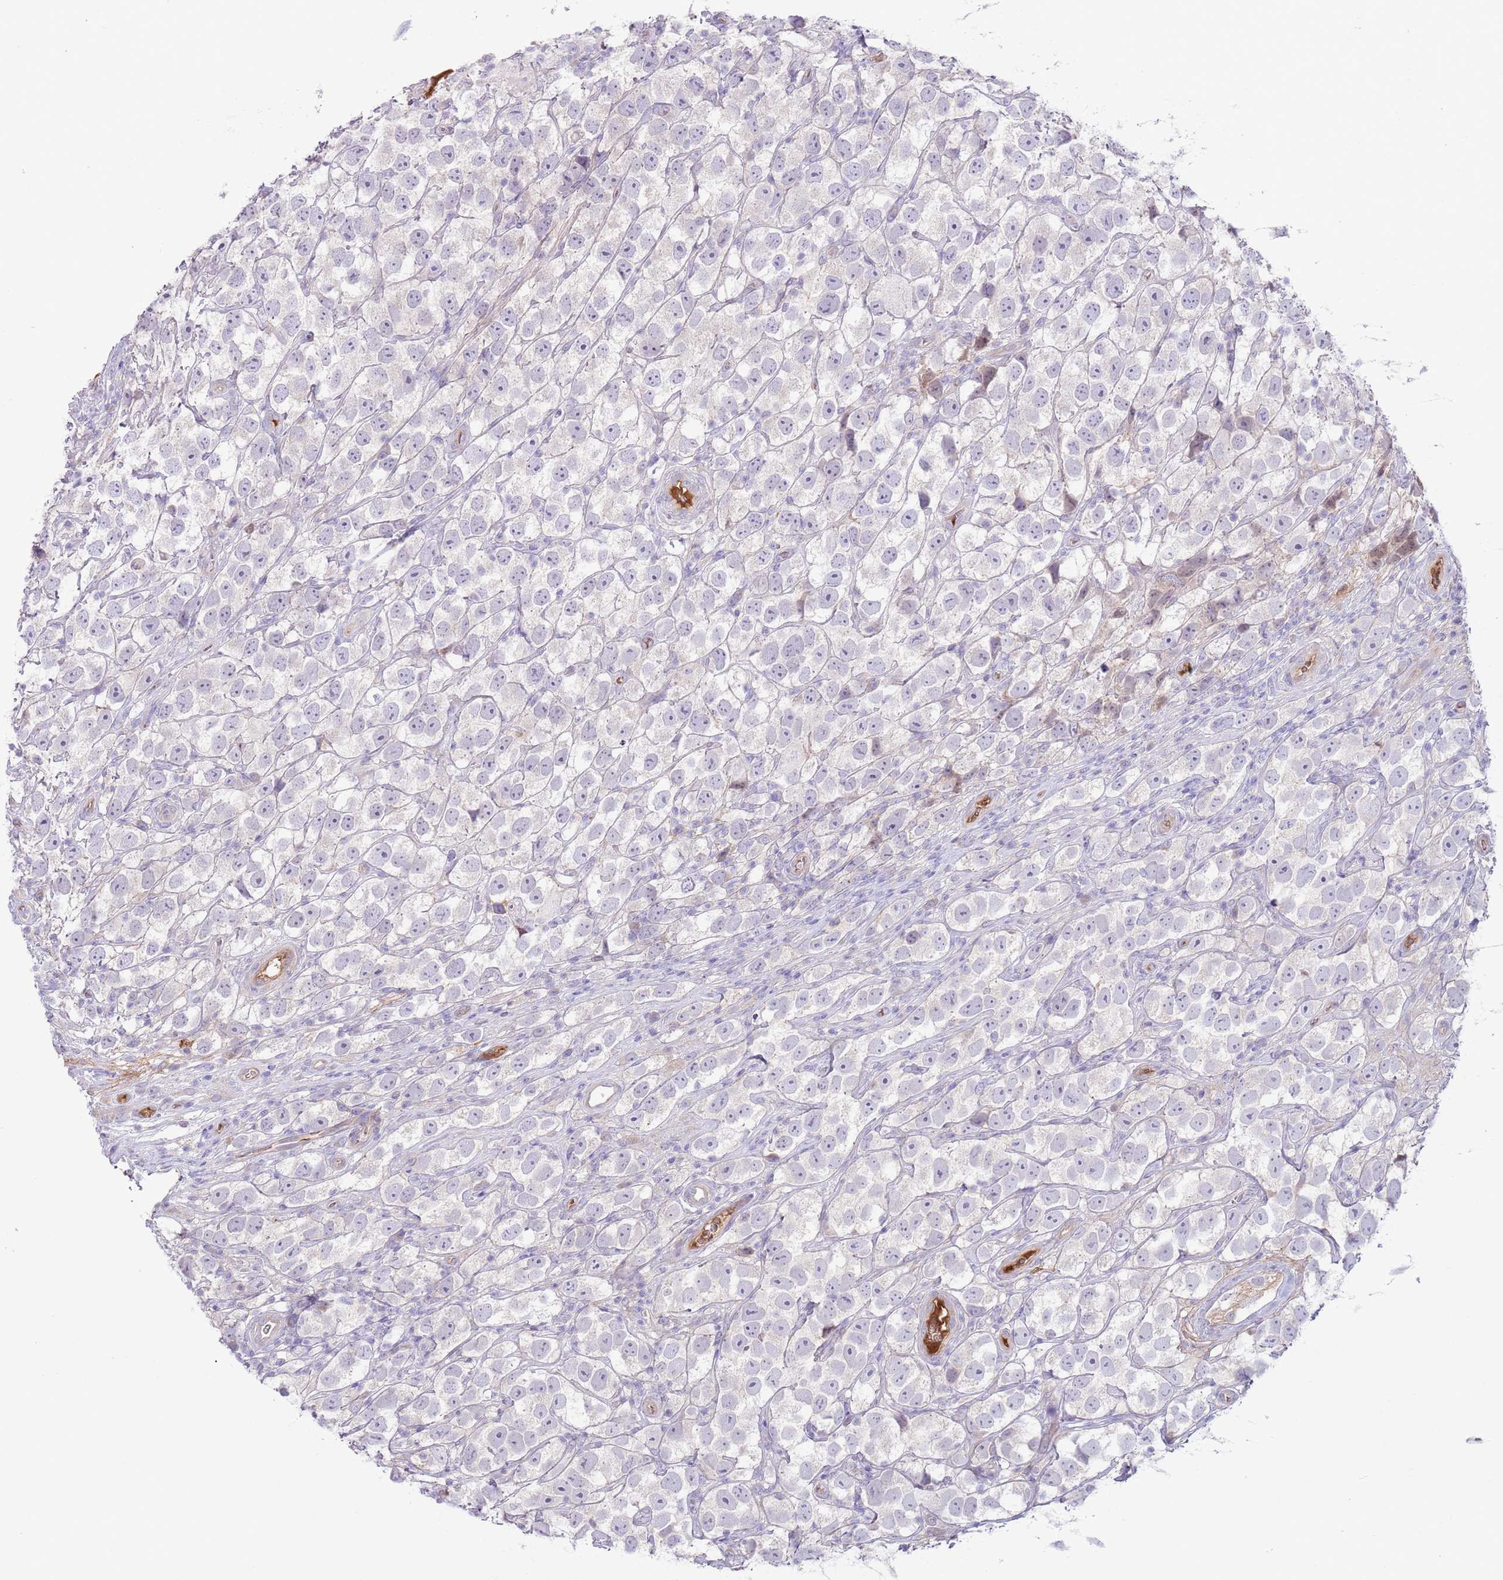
{"staining": {"intensity": "negative", "quantity": "none", "location": "none"}, "tissue": "testis cancer", "cell_type": "Tumor cells", "image_type": "cancer", "snomed": [{"axis": "morphology", "description": "Seminoma, NOS"}, {"axis": "topography", "description": "Testis"}], "caption": "There is no significant staining in tumor cells of seminoma (testis).", "gene": "CFH", "patient": {"sex": "male", "age": 26}}